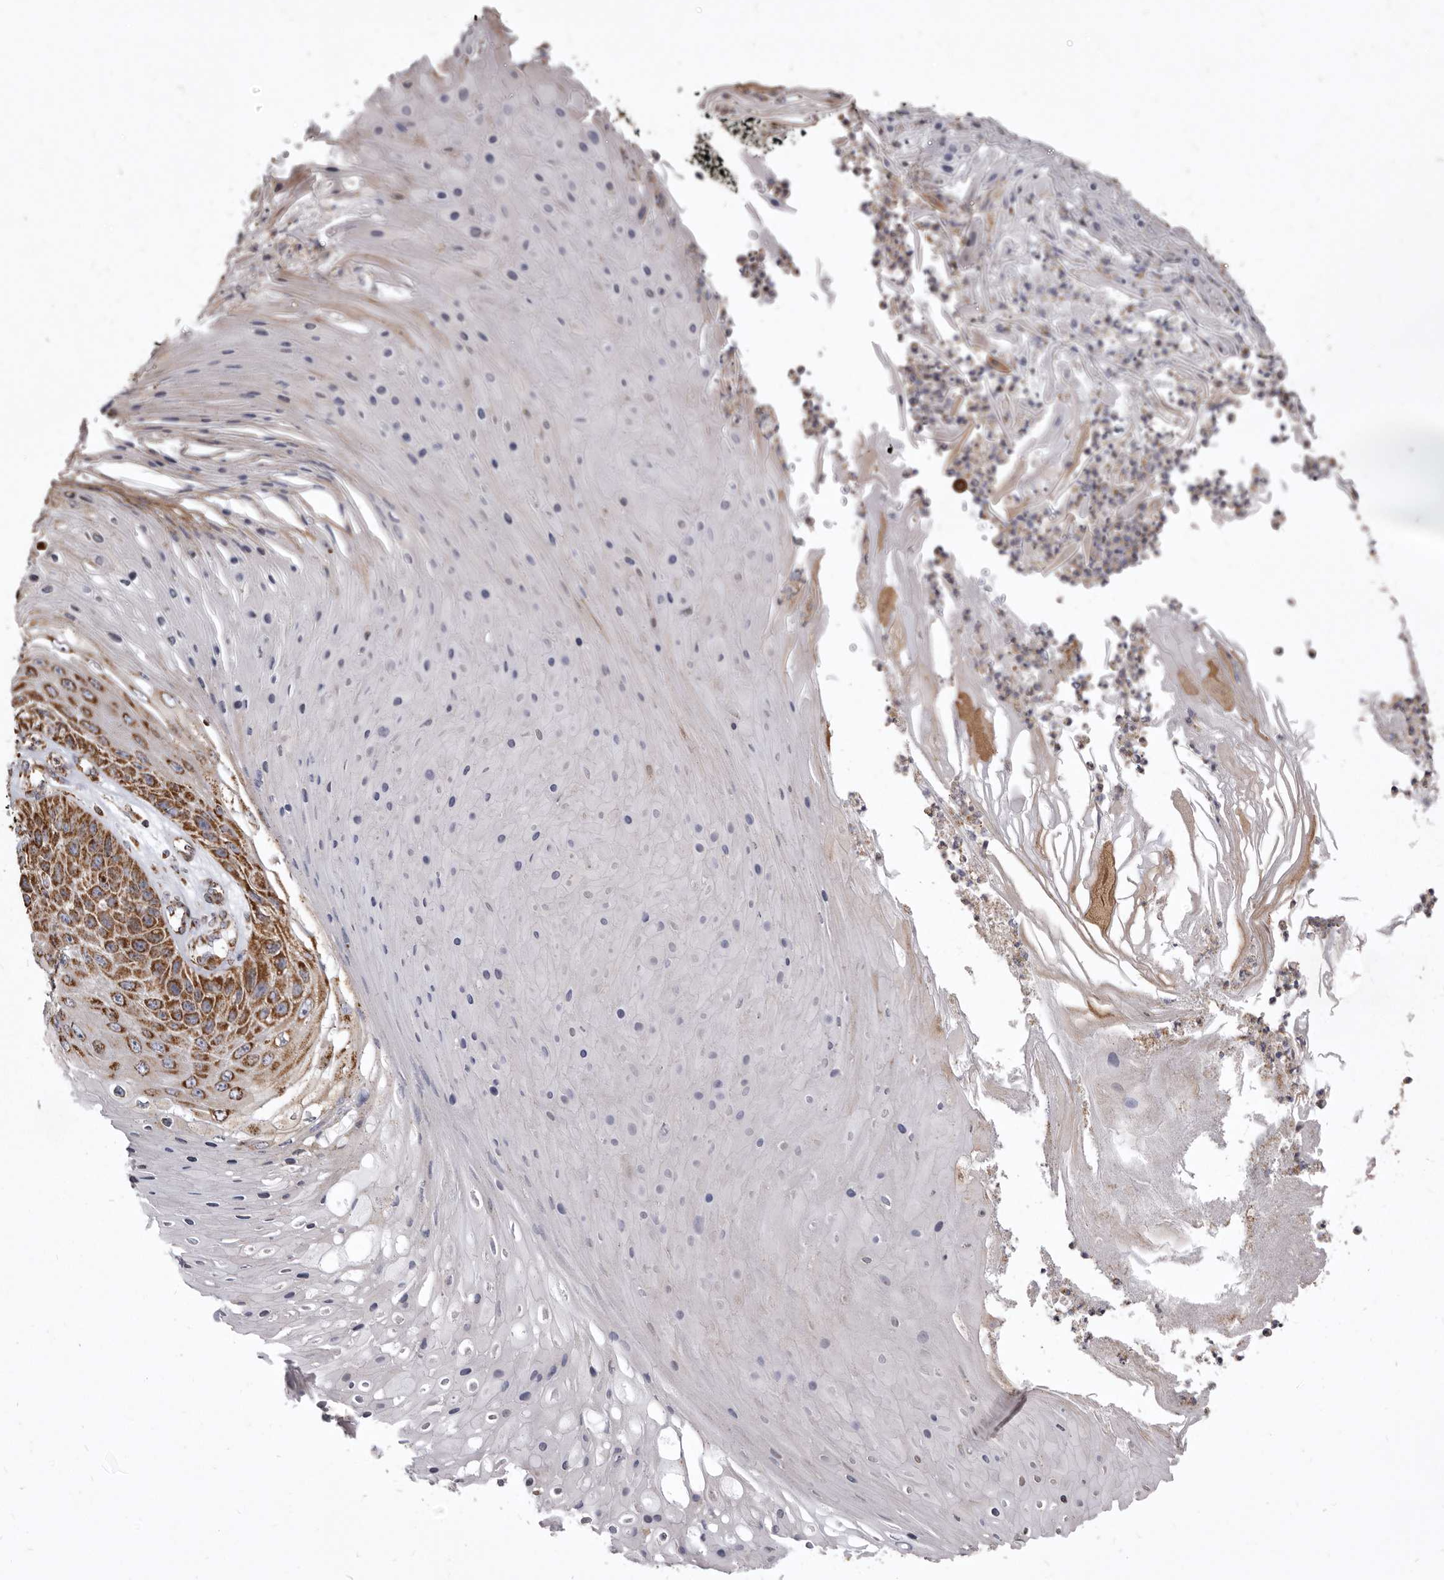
{"staining": {"intensity": "strong", "quantity": ">75%", "location": "cytoplasmic/membranous"}, "tissue": "skin cancer", "cell_type": "Tumor cells", "image_type": "cancer", "snomed": [{"axis": "morphology", "description": "Squamous cell carcinoma, NOS"}, {"axis": "topography", "description": "Skin"}], "caption": "Human skin squamous cell carcinoma stained with a protein marker reveals strong staining in tumor cells.", "gene": "CDK5RAP3", "patient": {"sex": "female", "age": 88}}